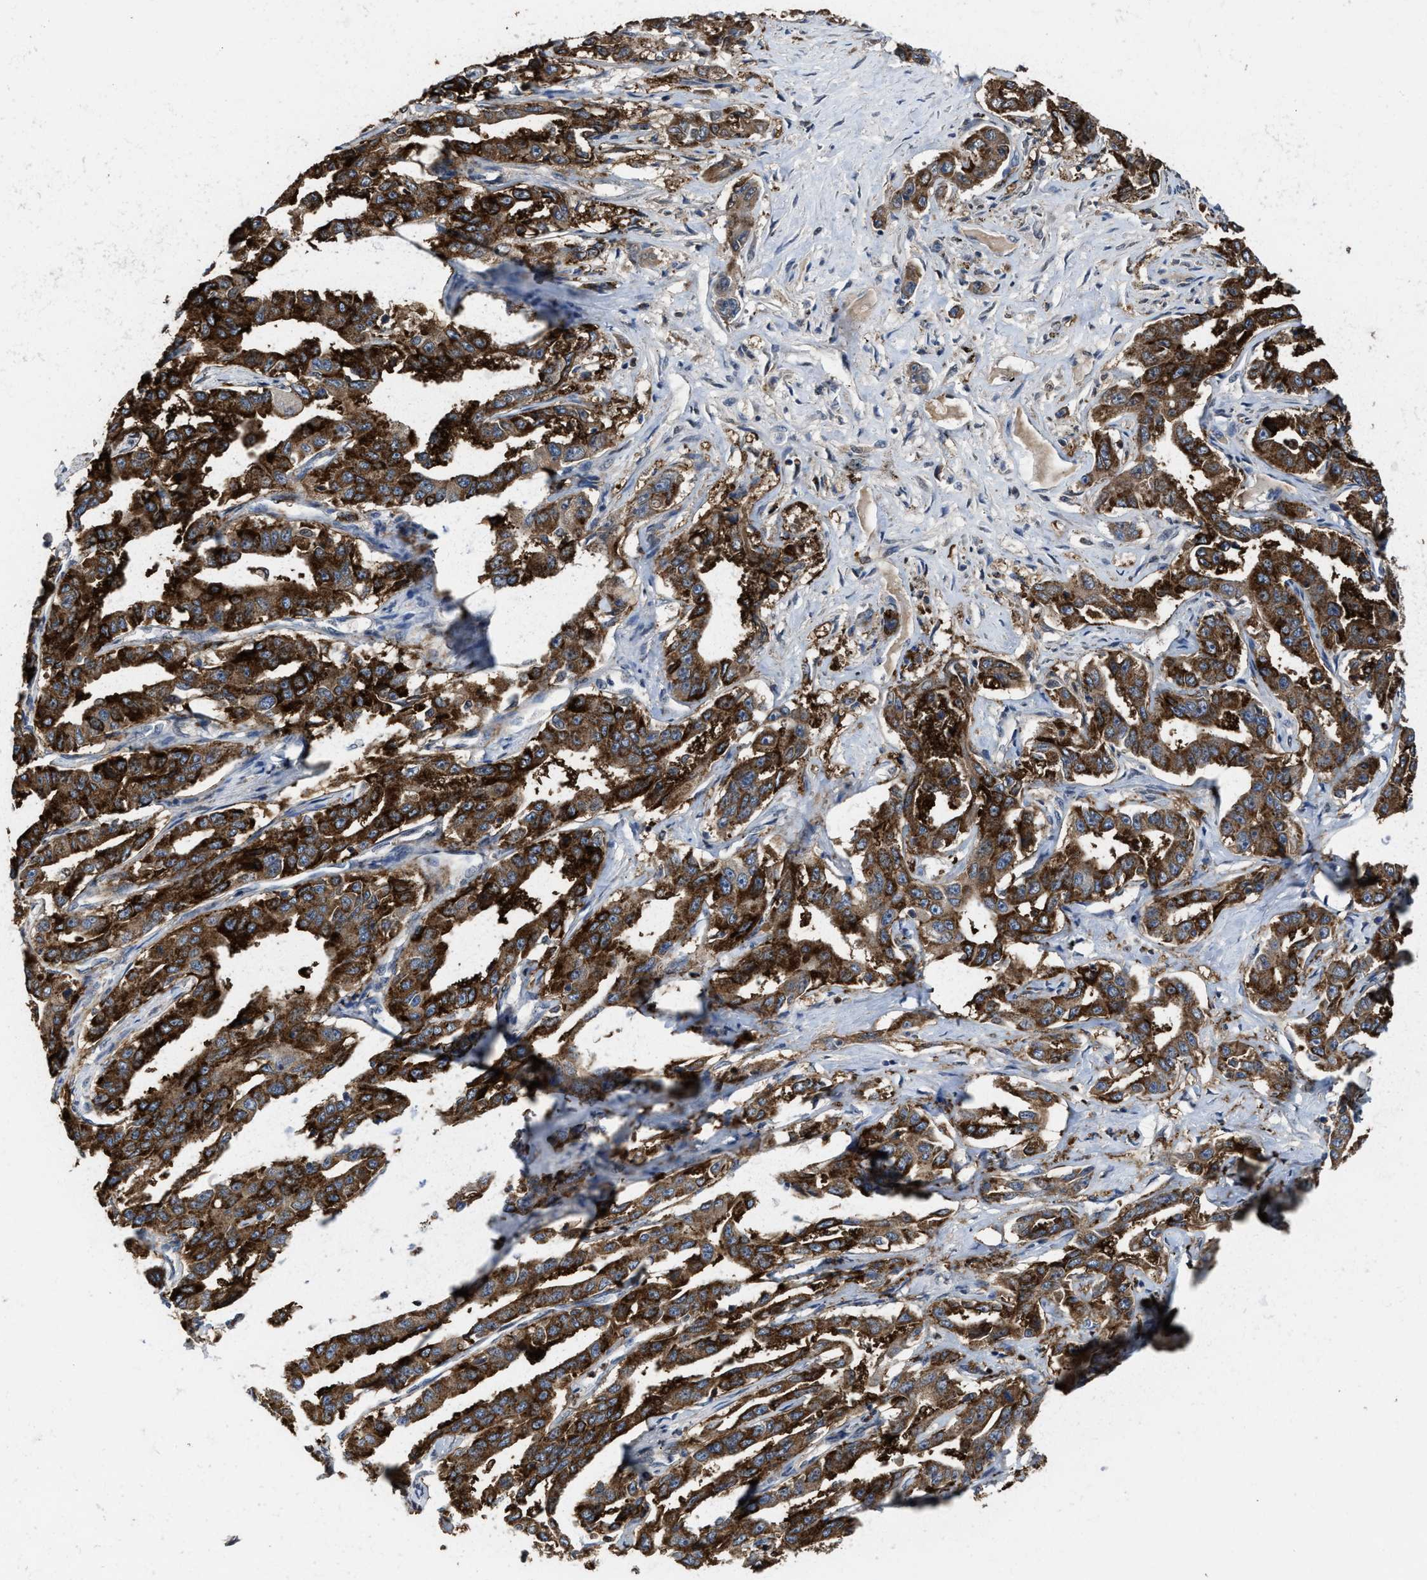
{"staining": {"intensity": "strong", "quantity": ">75%", "location": "cytoplasmic/membranous"}, "tissue": "liver cancer", "cell_type": "Tumor cells", "image_type": "cancer", "snomed": [{"axis": "morphology", "description": "Cholangiocarcinoma"}, {"axis": "topography", "description": "Liver"}], "caption": "Tumor cells demonstrate high levels of strong cytoplasmic/membranous positivity in approximately >75% of cells in liver cancer (cholangiocarcinoma). The protein of interest is shown in brown color, while the nuclei are stained blue.", "gene": "ZNF20", "patient": {"sex": "male", "age": 59}}